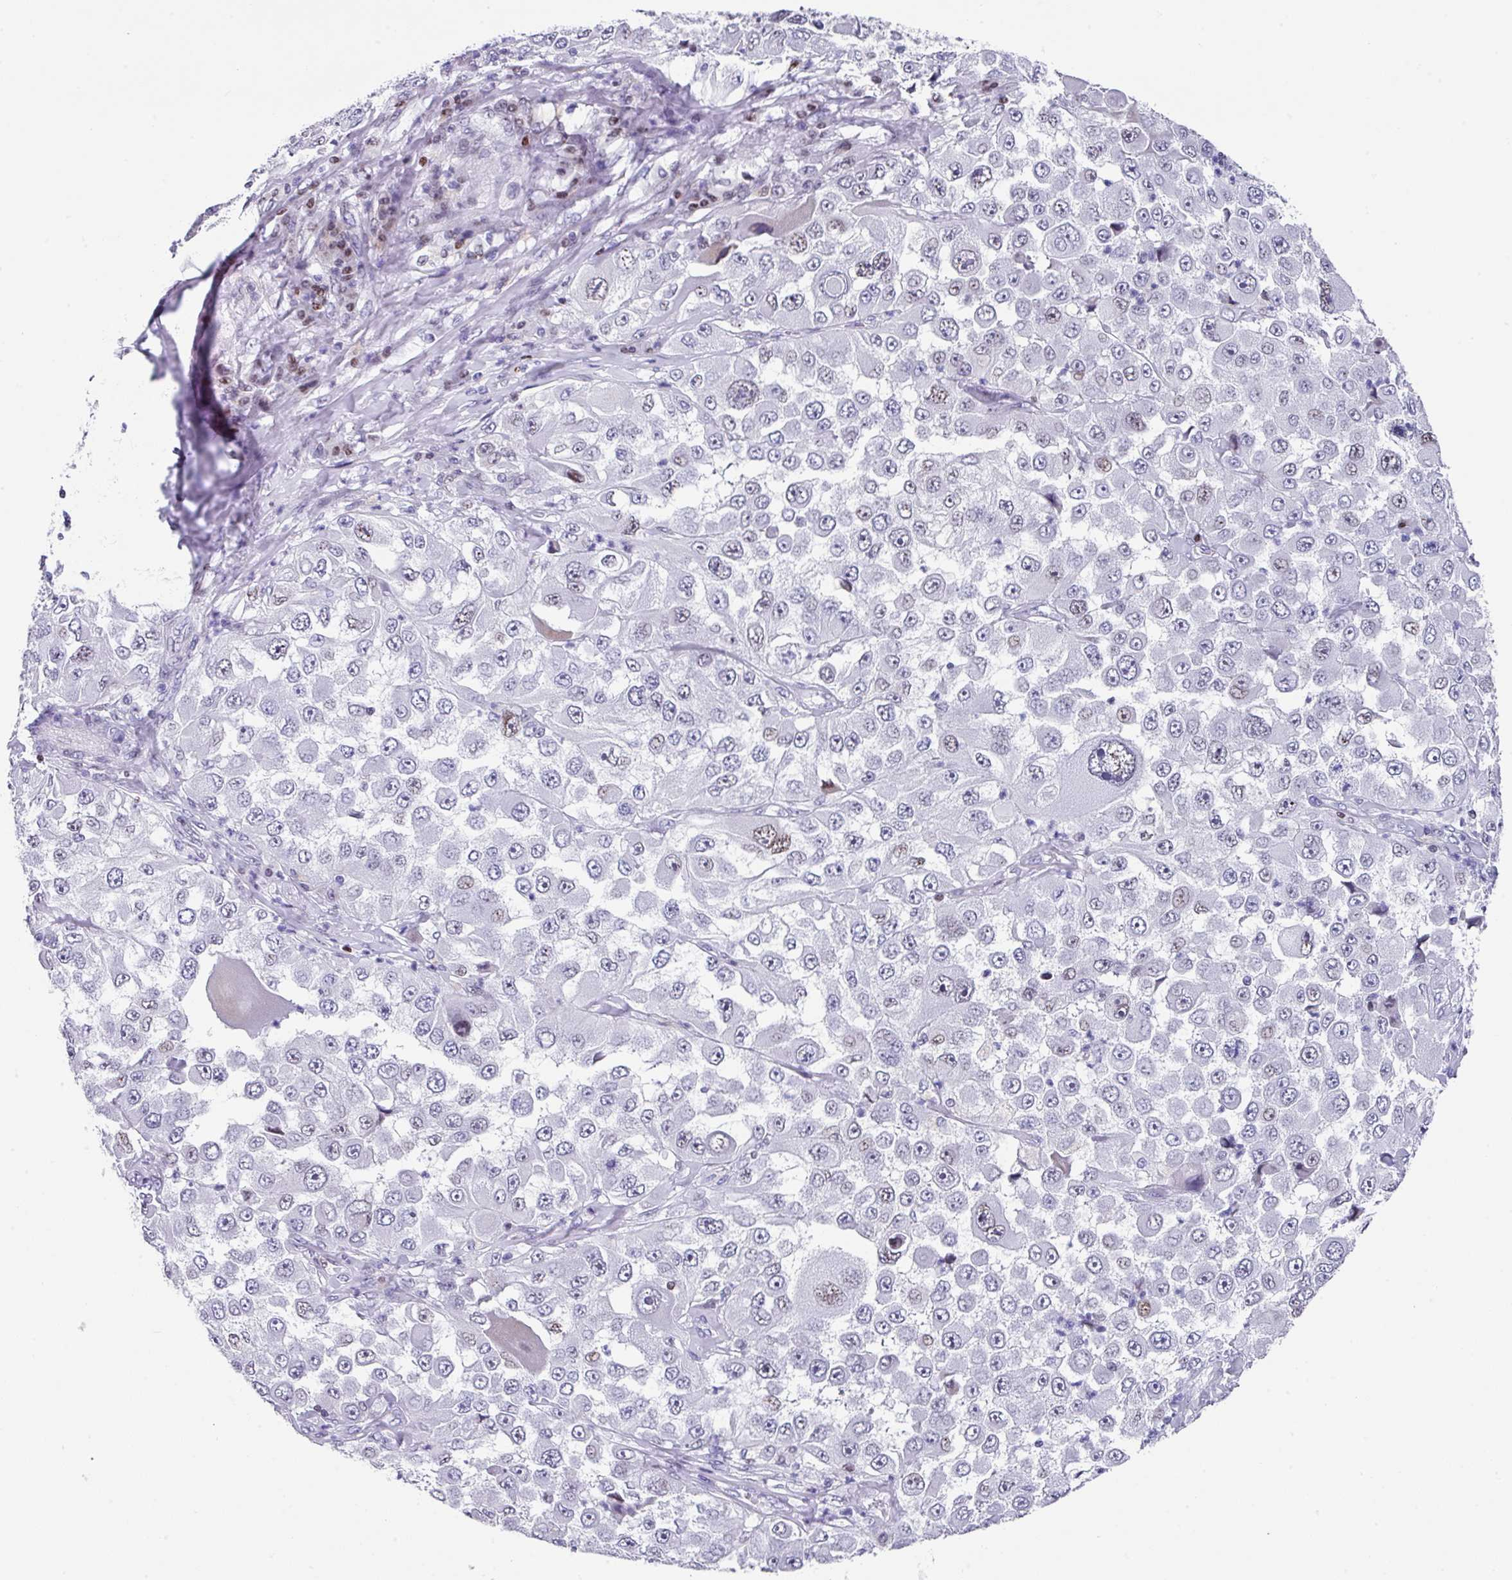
{"staining": {"intensity": "moderate", "quantity": "<25%", "location": "nuclear"}, "tissue": "melanoma", "cell_type": "Tumor cells", "image_type": "cancer", "snomed": [{"axis": "morphology", "description": "Malignant melanoma, Metastatic site"}, {"axis": "topography", "description": "Lymph node"}], "caption": "Immunohistochemistry (IHC) photomicrograph of melanoma stained for a protein (brown), which shows low levels of moderate nuclear staining in about <25% of tumor cells.", "gene": "TCF3", "patient": {"sex": "male", "age": 62}}